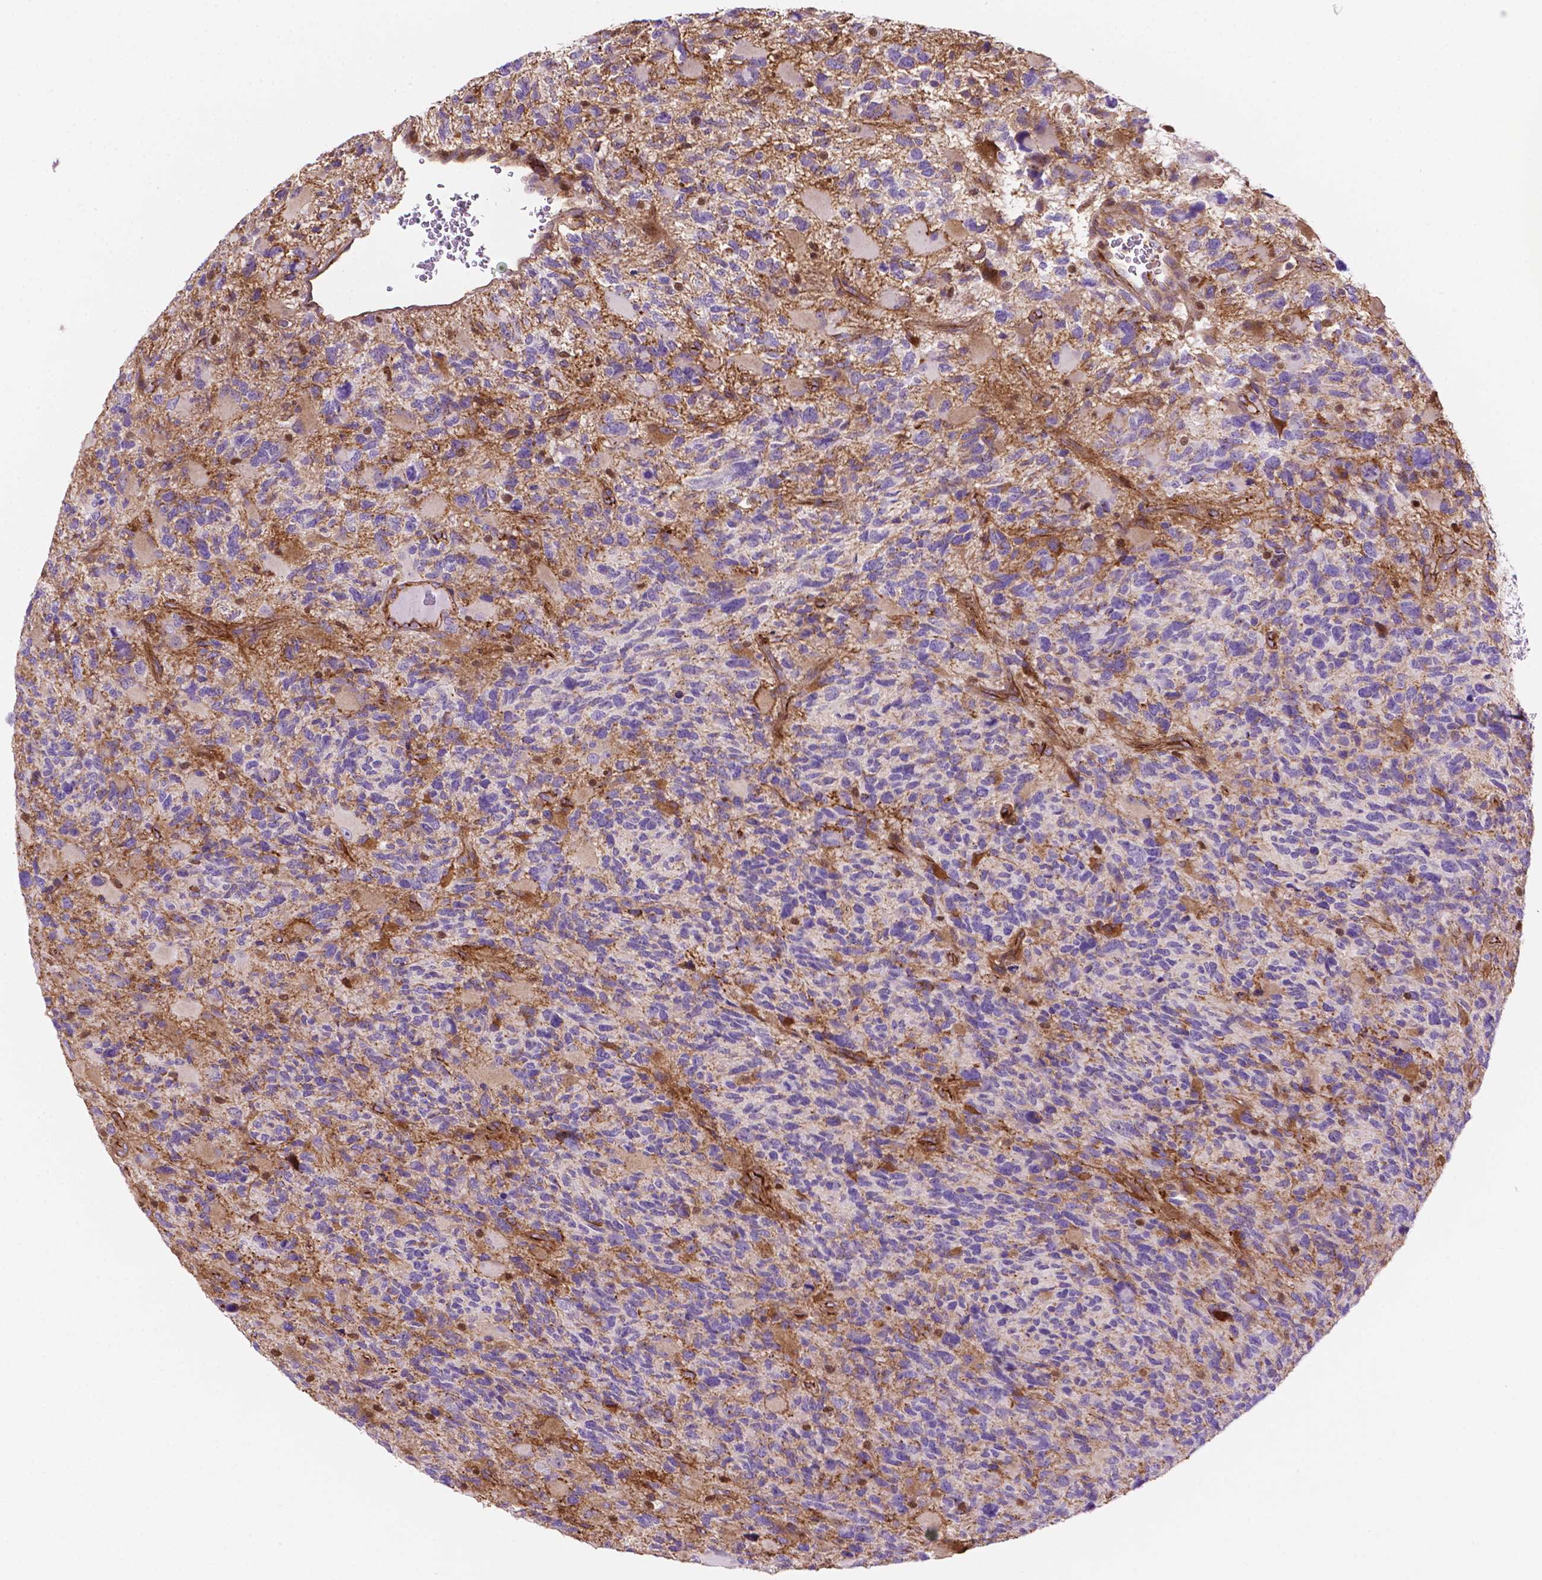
{"staining": {"intensity": "negative", "quantity": "none", "location": "none"}, "tissue": "glioma", "cell_type": "Tumor cells", "image_type": "cancer", "snomed": [{"axis": "morphology", "description": "Glioma, malignant, High grade"}, {"axis": "topography", "description": "Brain"}], "caption": "Immunohistochemistry histopathology image of malignant high-grade glioma stained for a protein (brown), which shows no staining in tumor cells.", "gene": "DCN", "patient": {"sex": "female", "age": 71}}